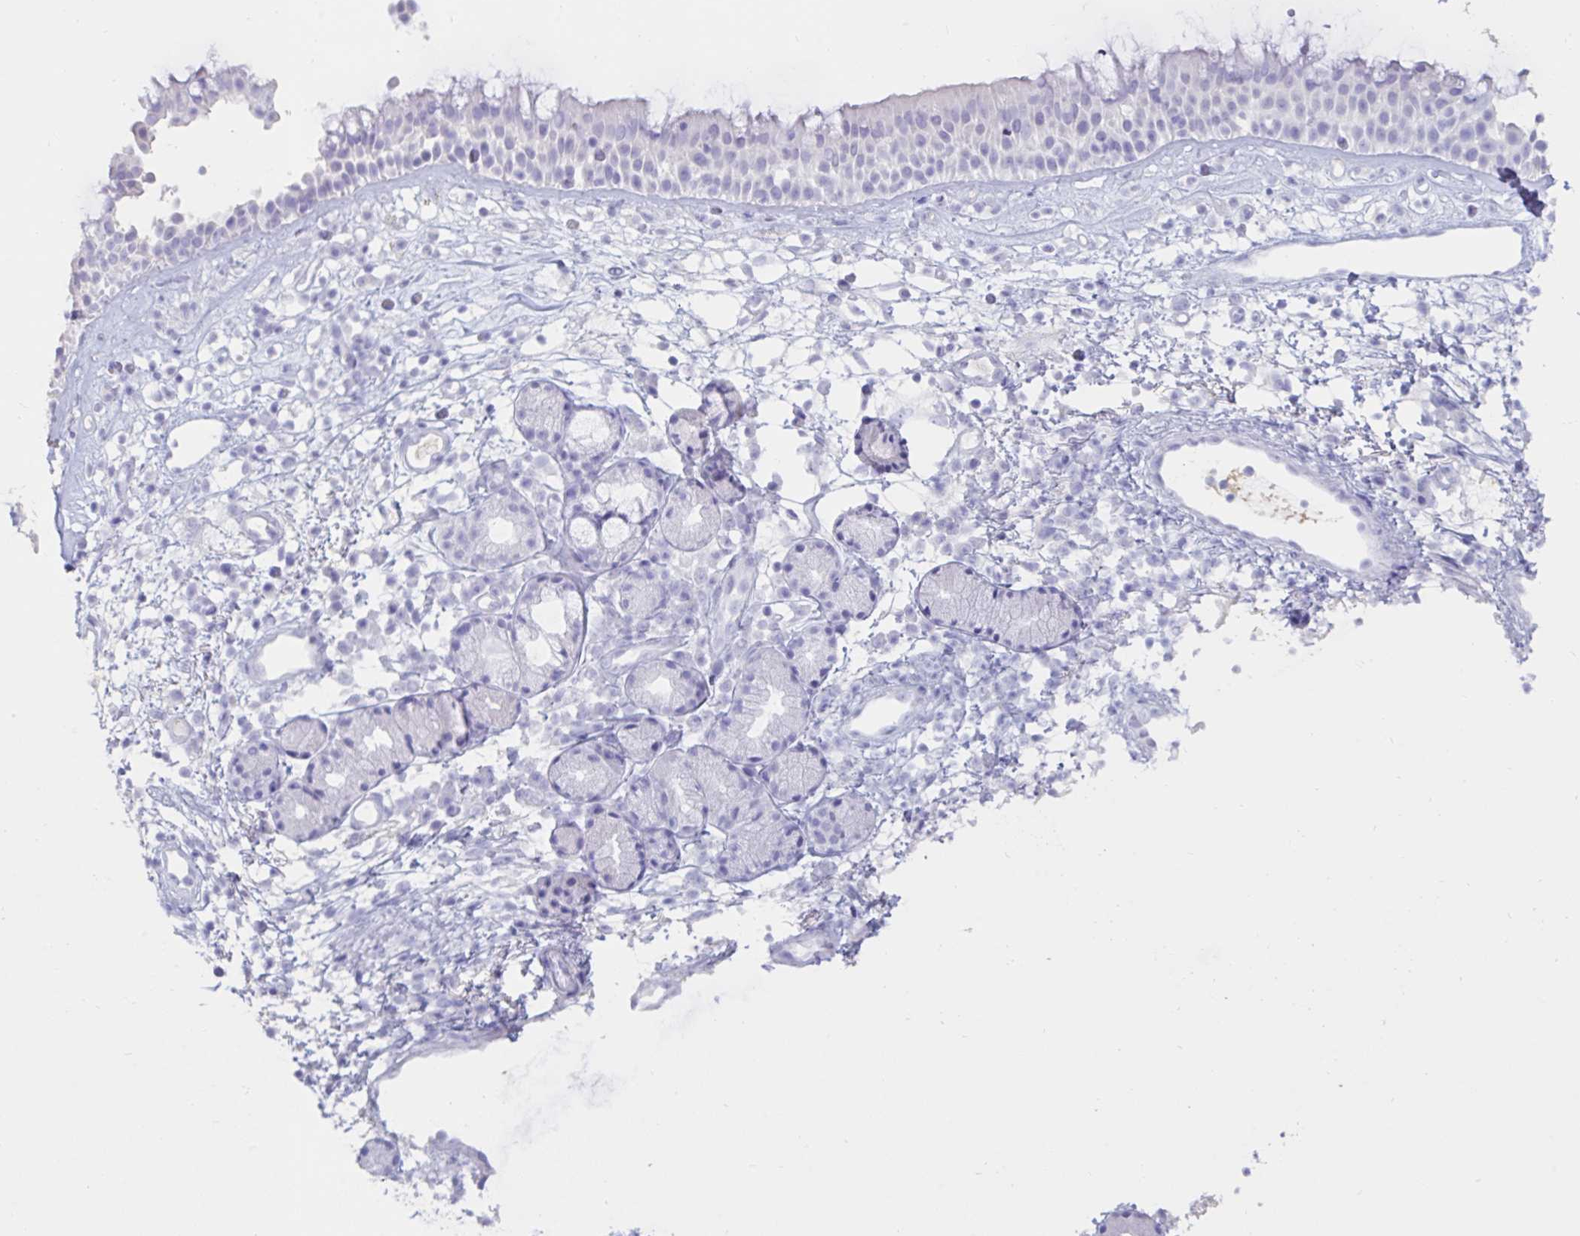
{"staining": {"intensity": "negative", "quantity": "none", "location": "none"}, "tissue": "nasopharynx", "cell_type": "Respiratory epithelial cells", "image_type": "normal", "snomed": [{"axis": "morphology", "description": "Normal tissue, NOS"}, {"axis": "topography", "description": "Nasopharynx"}], "caption": "Immunohistochemical staining of normal nasopharynx exhibits no significant expression in respiratory epithelial cells.", "gene": "TNNC1", "patient": {"sex": "female", "age": 70}}